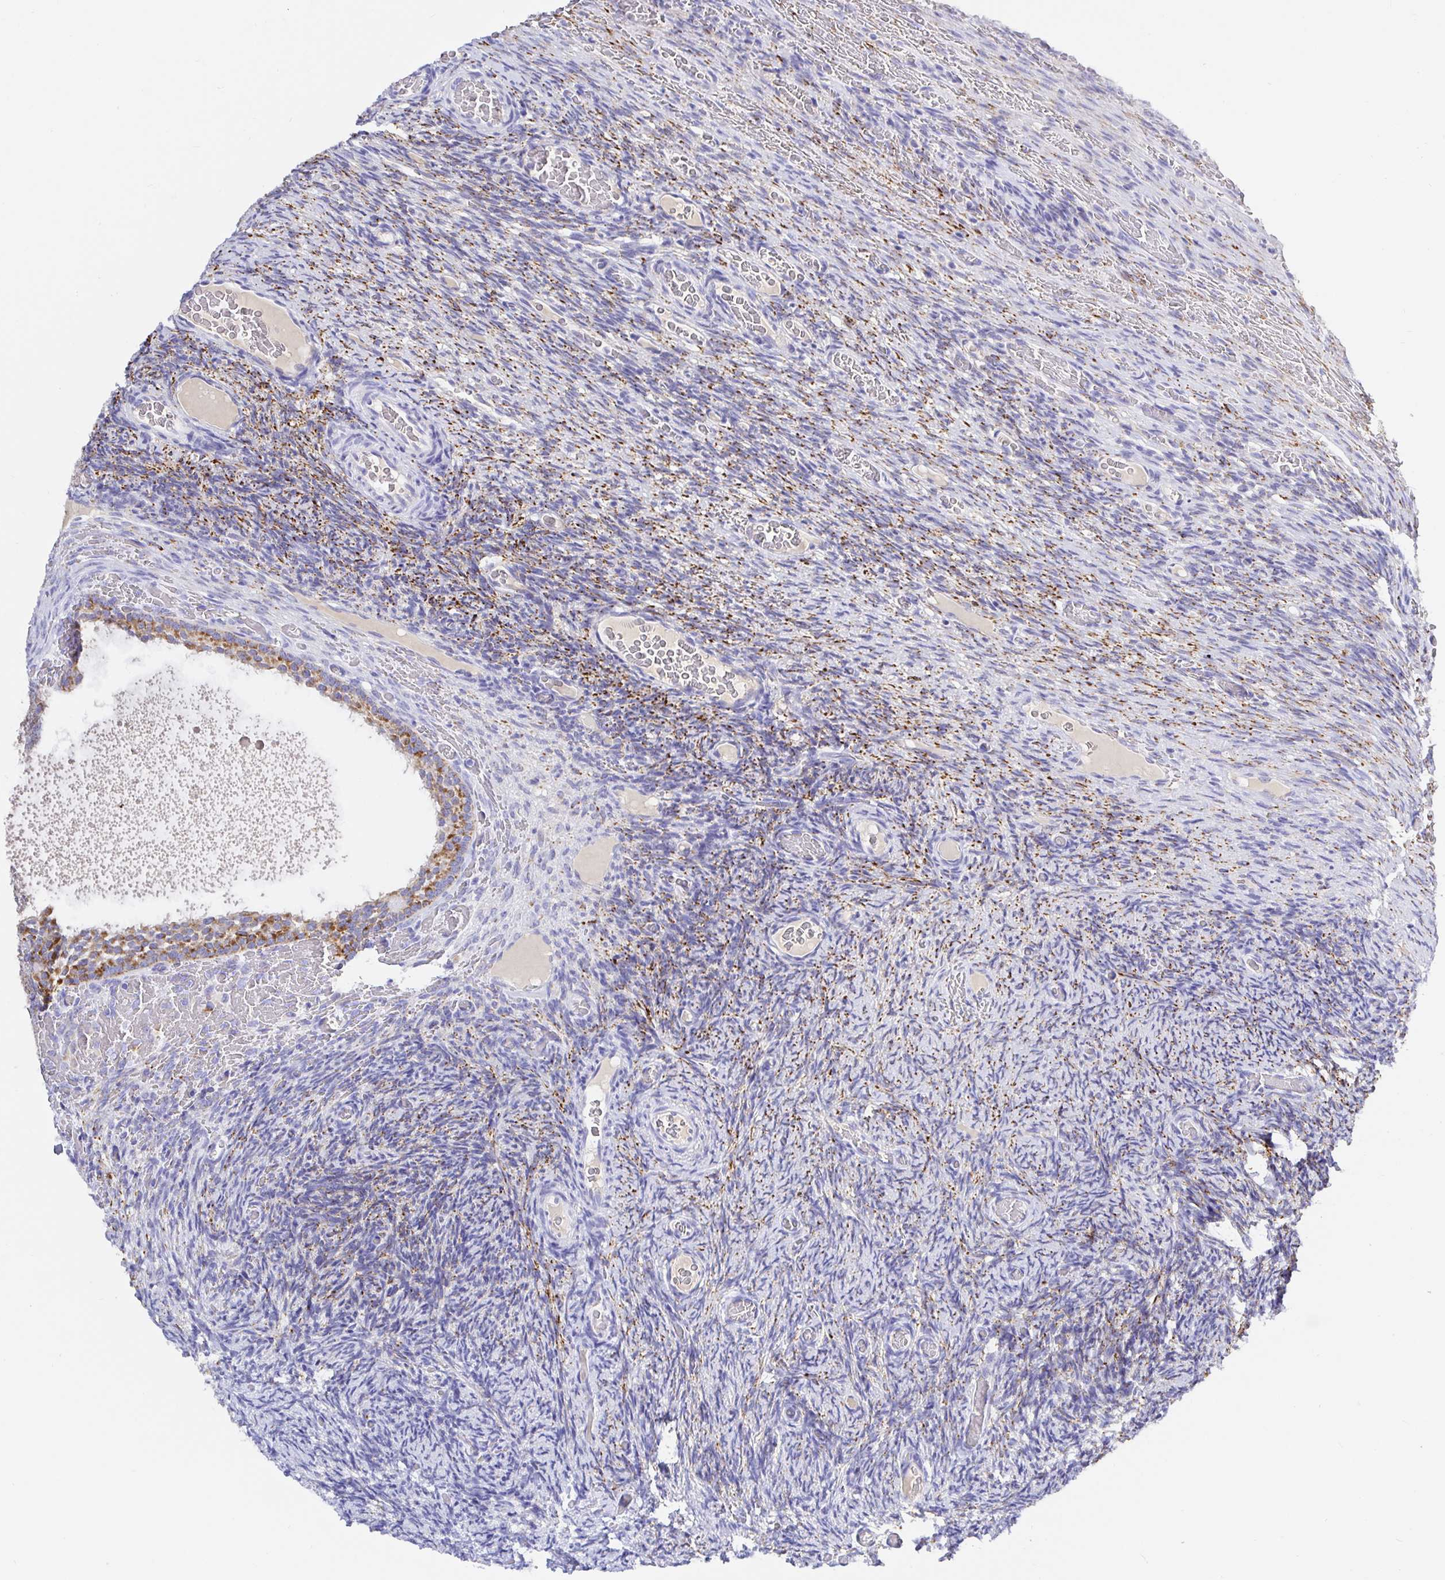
{"staining": {"intensity": "strong", "quantity": "25%-75%", "location": "cytoplasmic/membranous"}, "tissue": "ovary", "cell_type": "Follicle cells", "image_type": "normal", "snomed": [{"axis": "morphology", "description": "Normal tissue, NOS"}, {"axis": "topography", "description": "Ovary"}], "caption": "Brown immunohistochemical staining in normal ovary demonstrates strong cytoplasmic/membranous positivity in approximately 25%-75% of follicle cells.", "gene": "MAOA", "patient": {"sex": "female", "age": 34}}